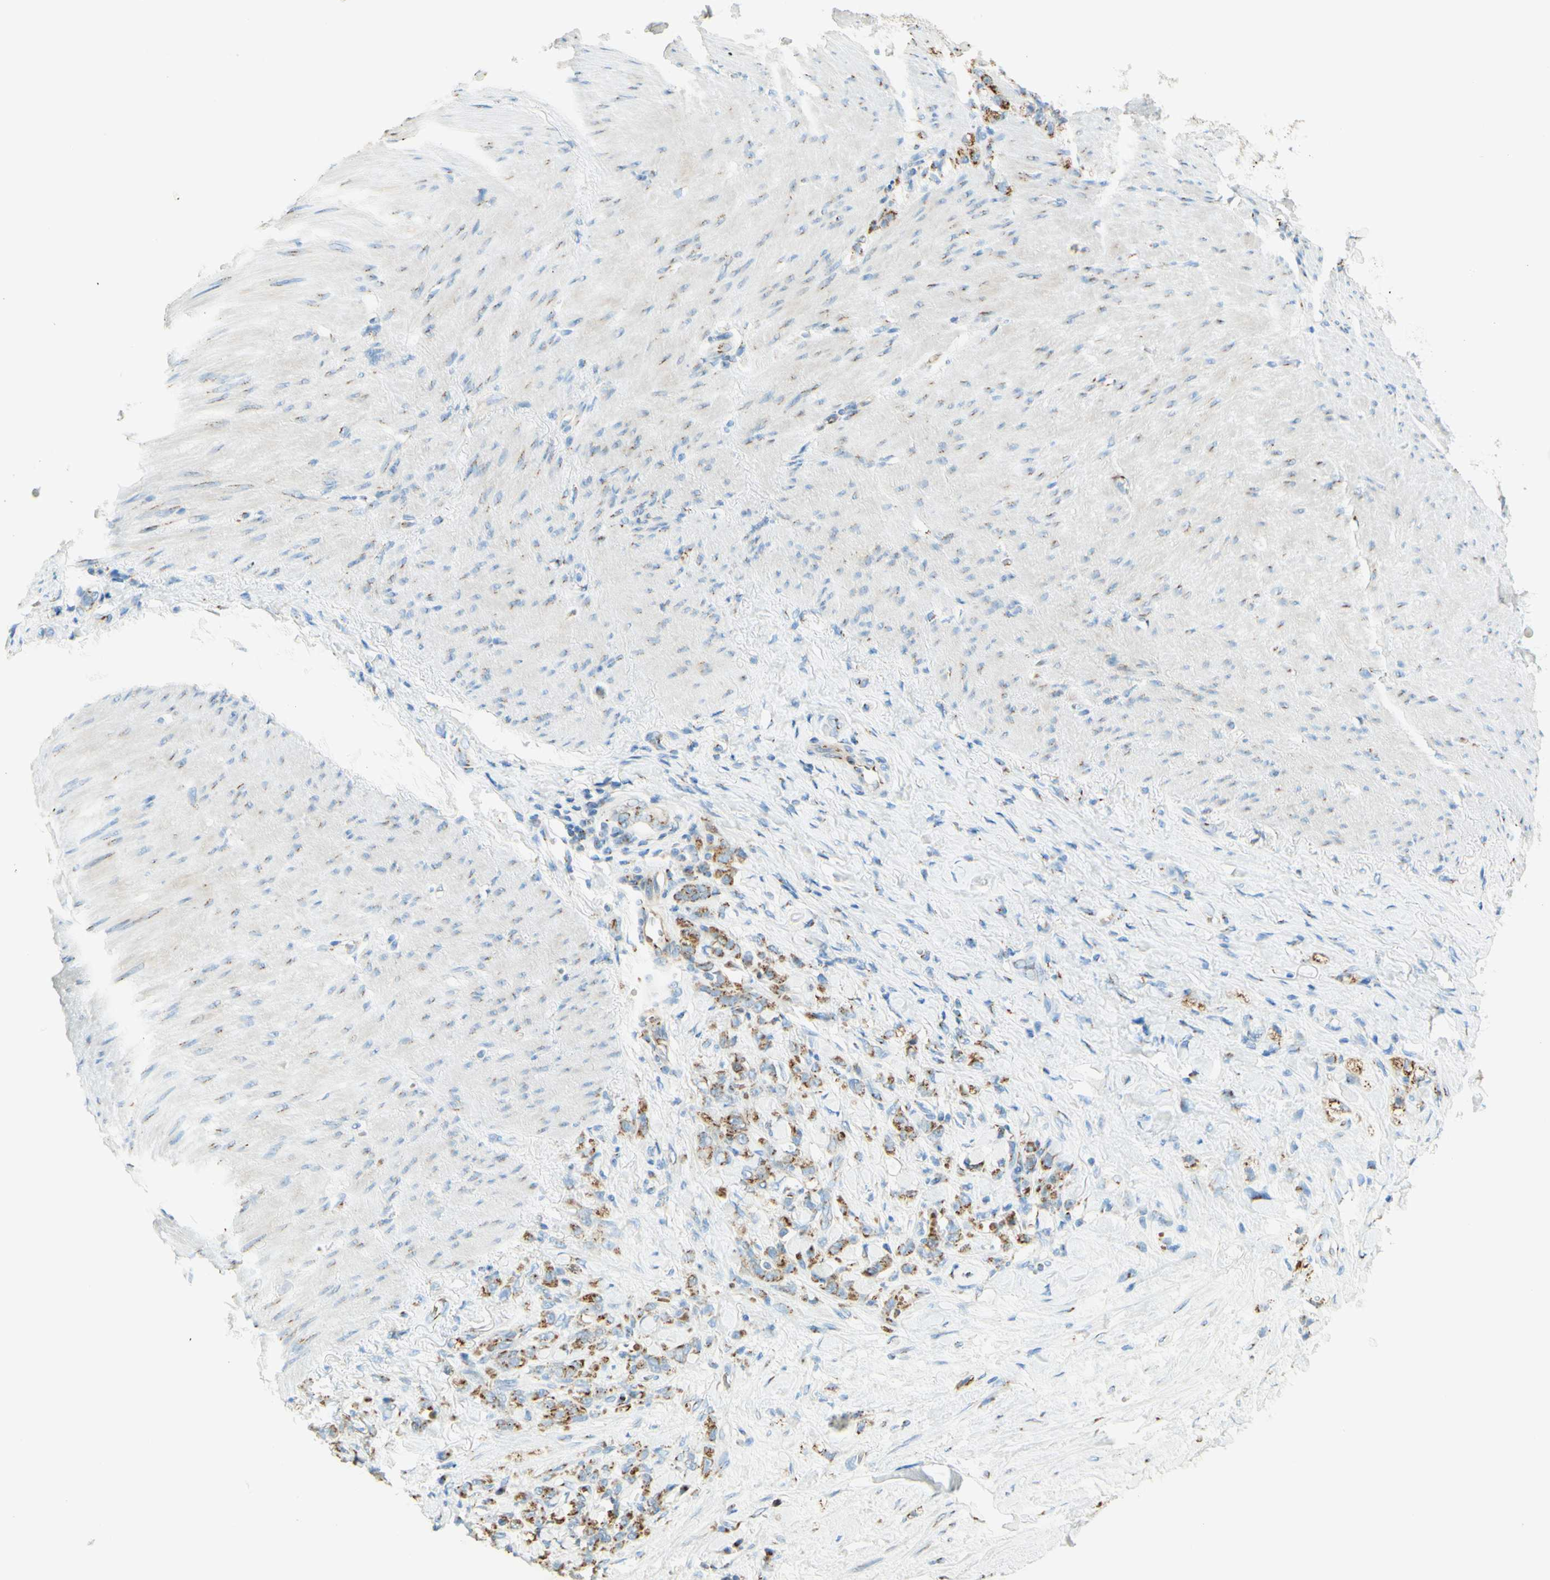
{"staining": {"intensity": "moderate", "quantity": ">75%", "location": "cytoplasmic/membranous"}, "tissue": "stomach cancer", "cell_type": "Tumor cells", "image_type": "cancer", "snomed": [{"axis": "morphology", "description": "Adenocarcinoma, NOS"}, {"axis": "topography", "description": "Stomach"}], "caption": "Protein expression analysis of human stomach adenocarcinoma reveals moderate cytoplasmic/membranous positivity in about >75% of tumor cells.", "gene": "GOLGB1", "patient": {"sex": "male", "age": 82}}